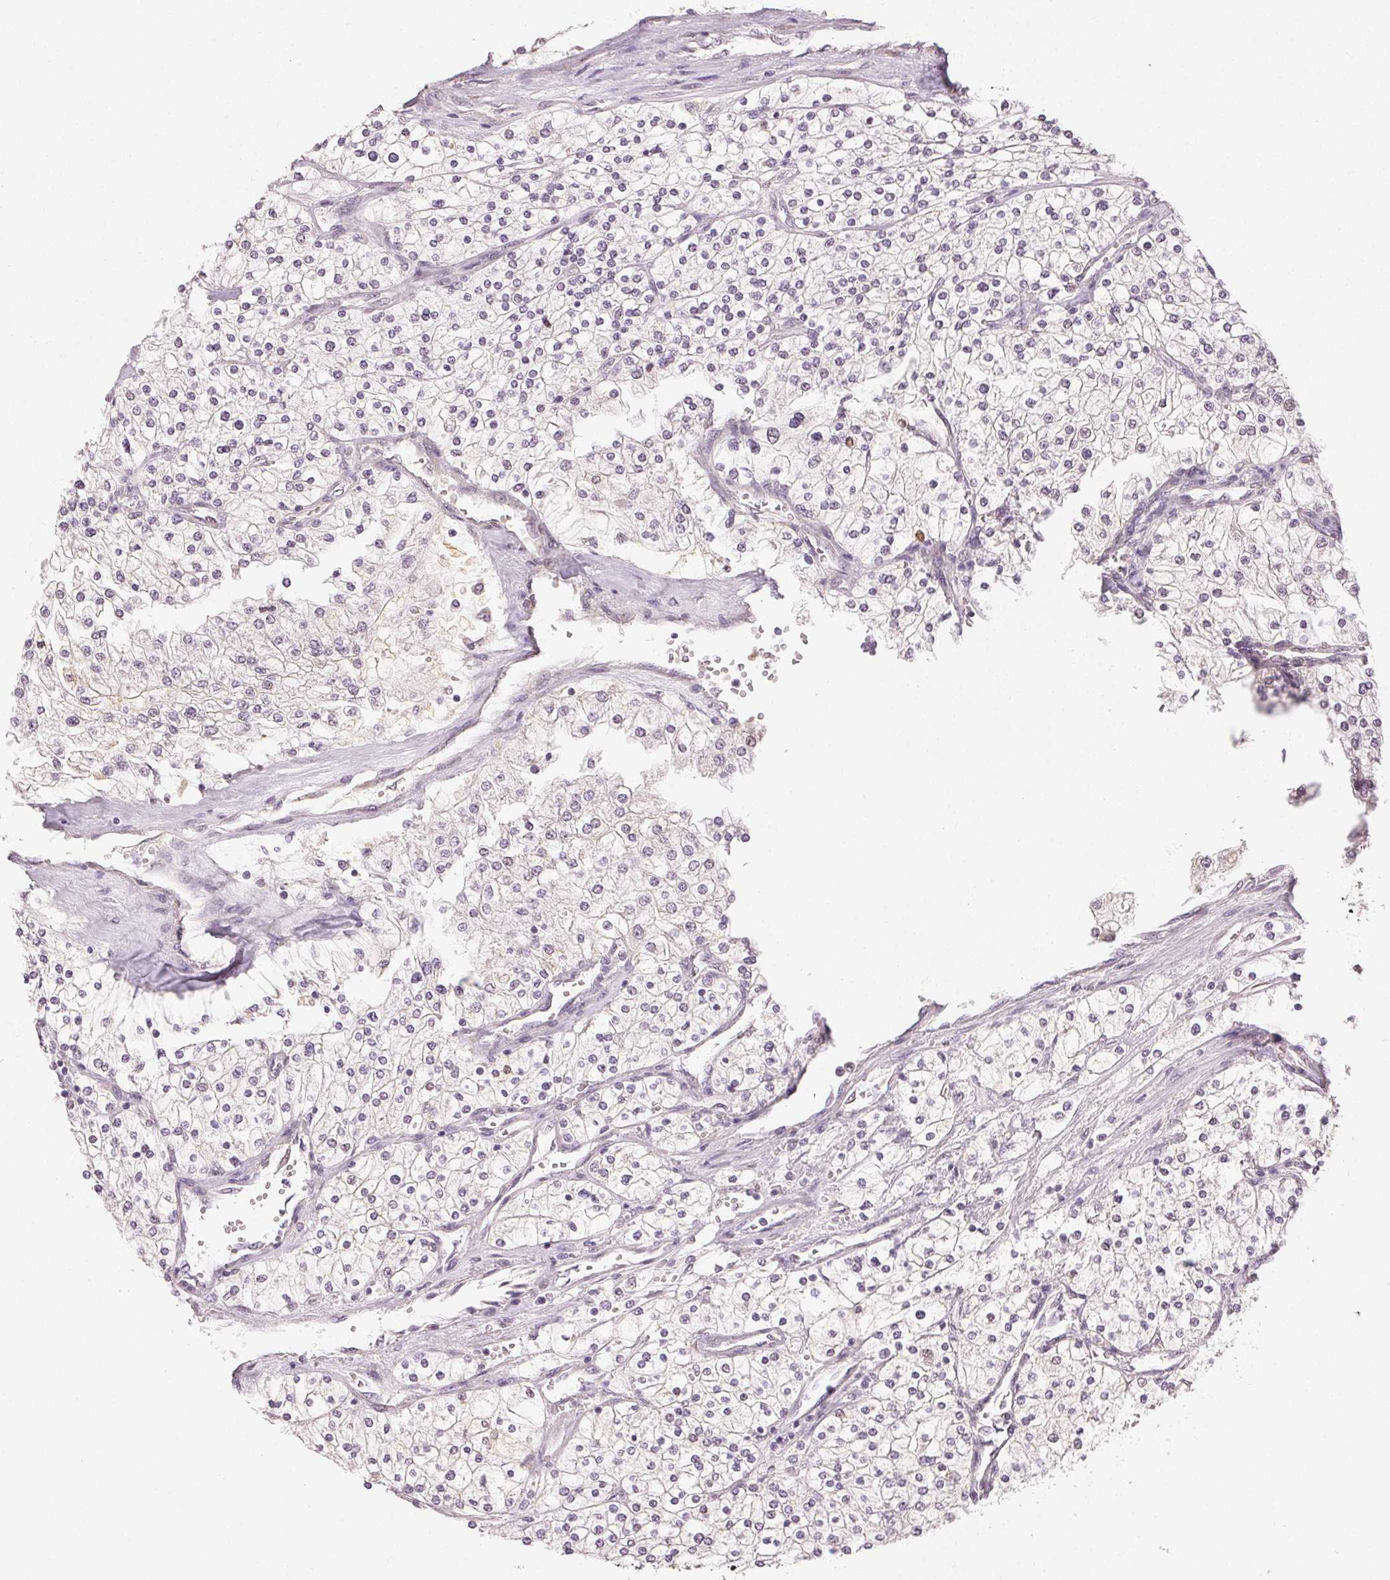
{"staining": {"intensity": "negative", "quantity": "none", "location": "none"}, "tissue": "renal cancer", "cell_type": "Tumor cells", "image_type": "cancer", "snomed": [{"axis": "morphology", "description": "Adenocarcinoma, NOS"}, {"axis": "topography", "description": "Kidney"}], "caption": "An image of adenocarcinoma (renal) stained for a protein reveals no brown staining in tumor cells.", "gene": "MAP1LC3A", "patient": {"sex": "male", "age": 80}}